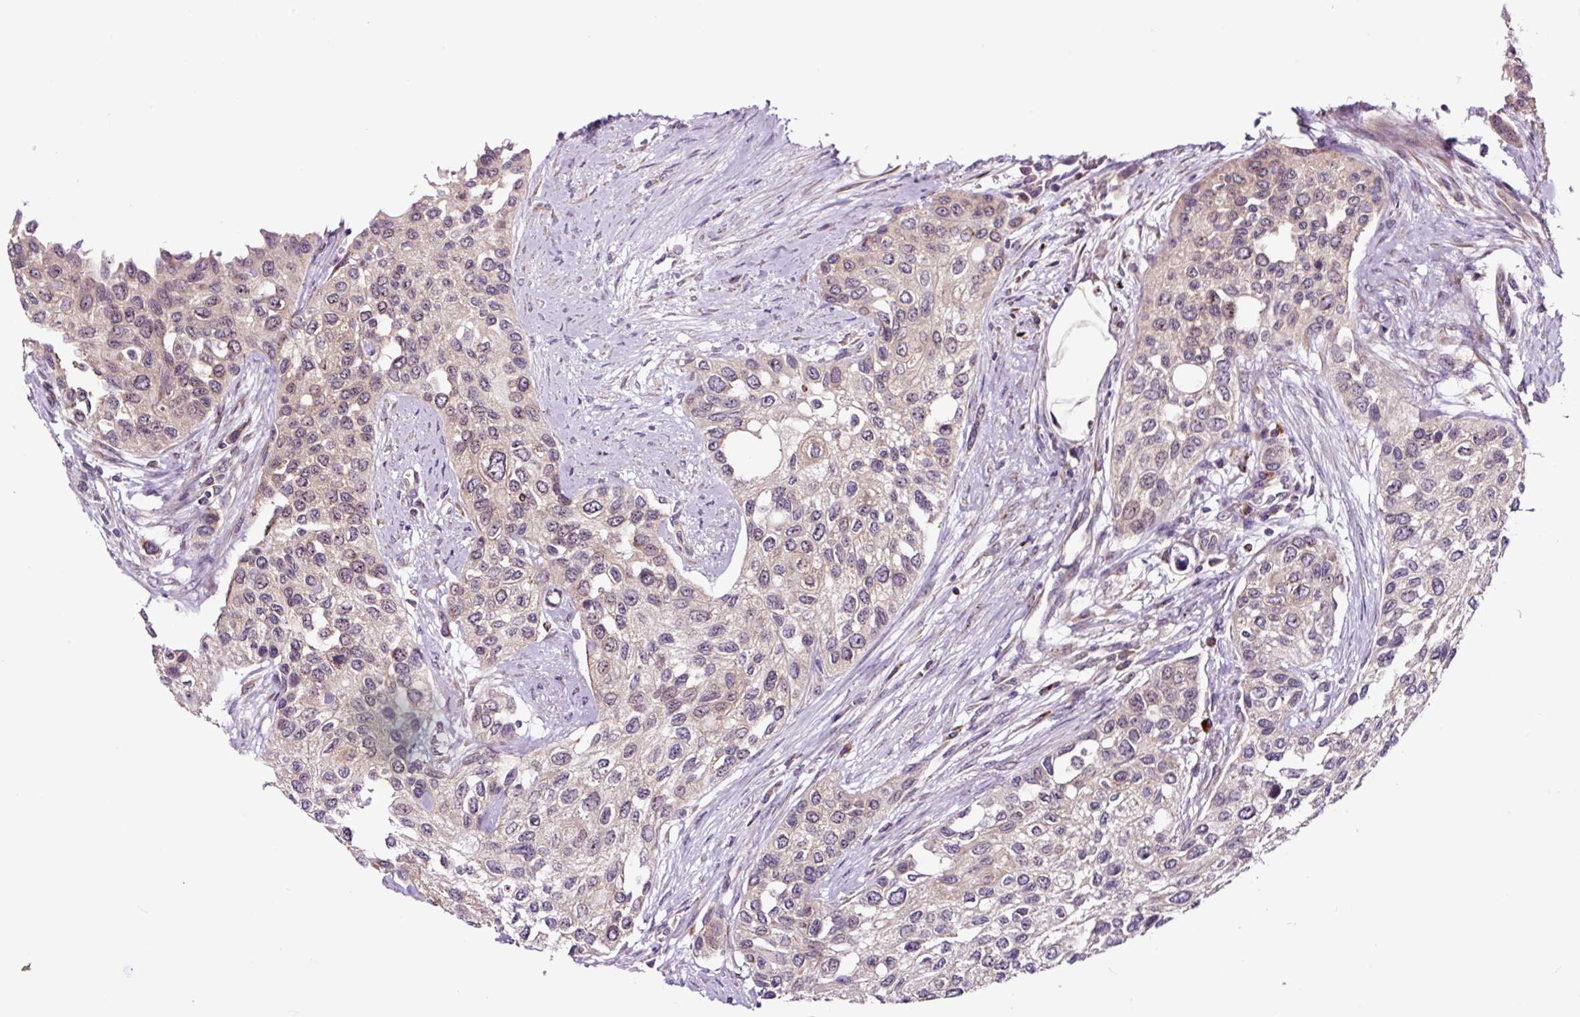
{"staining": {"intensity": "negative", "quantity": "none", "location": "none"}, "tissue": "urothelial cancer", "cell_type": "Tumor cells", "image_type": "cancer", "snomed": [{"axis": "morphology", "description": "Normal tissue, NOS"}, {"axis": "morphology", "description": "Urothelial carcinoma, High grade"}, {"axis": "topography", "description": "Vascular tissue"}, {"axis": "topography", "description": "Urinary bladder"}], "caption": "Urothelial carcinoma (high-grade) stained for a protein using immunohistochemistry exhibits no staining tumor cells.", "gene": "NOM1", "patient": {"sex": "female", "age": 56}}